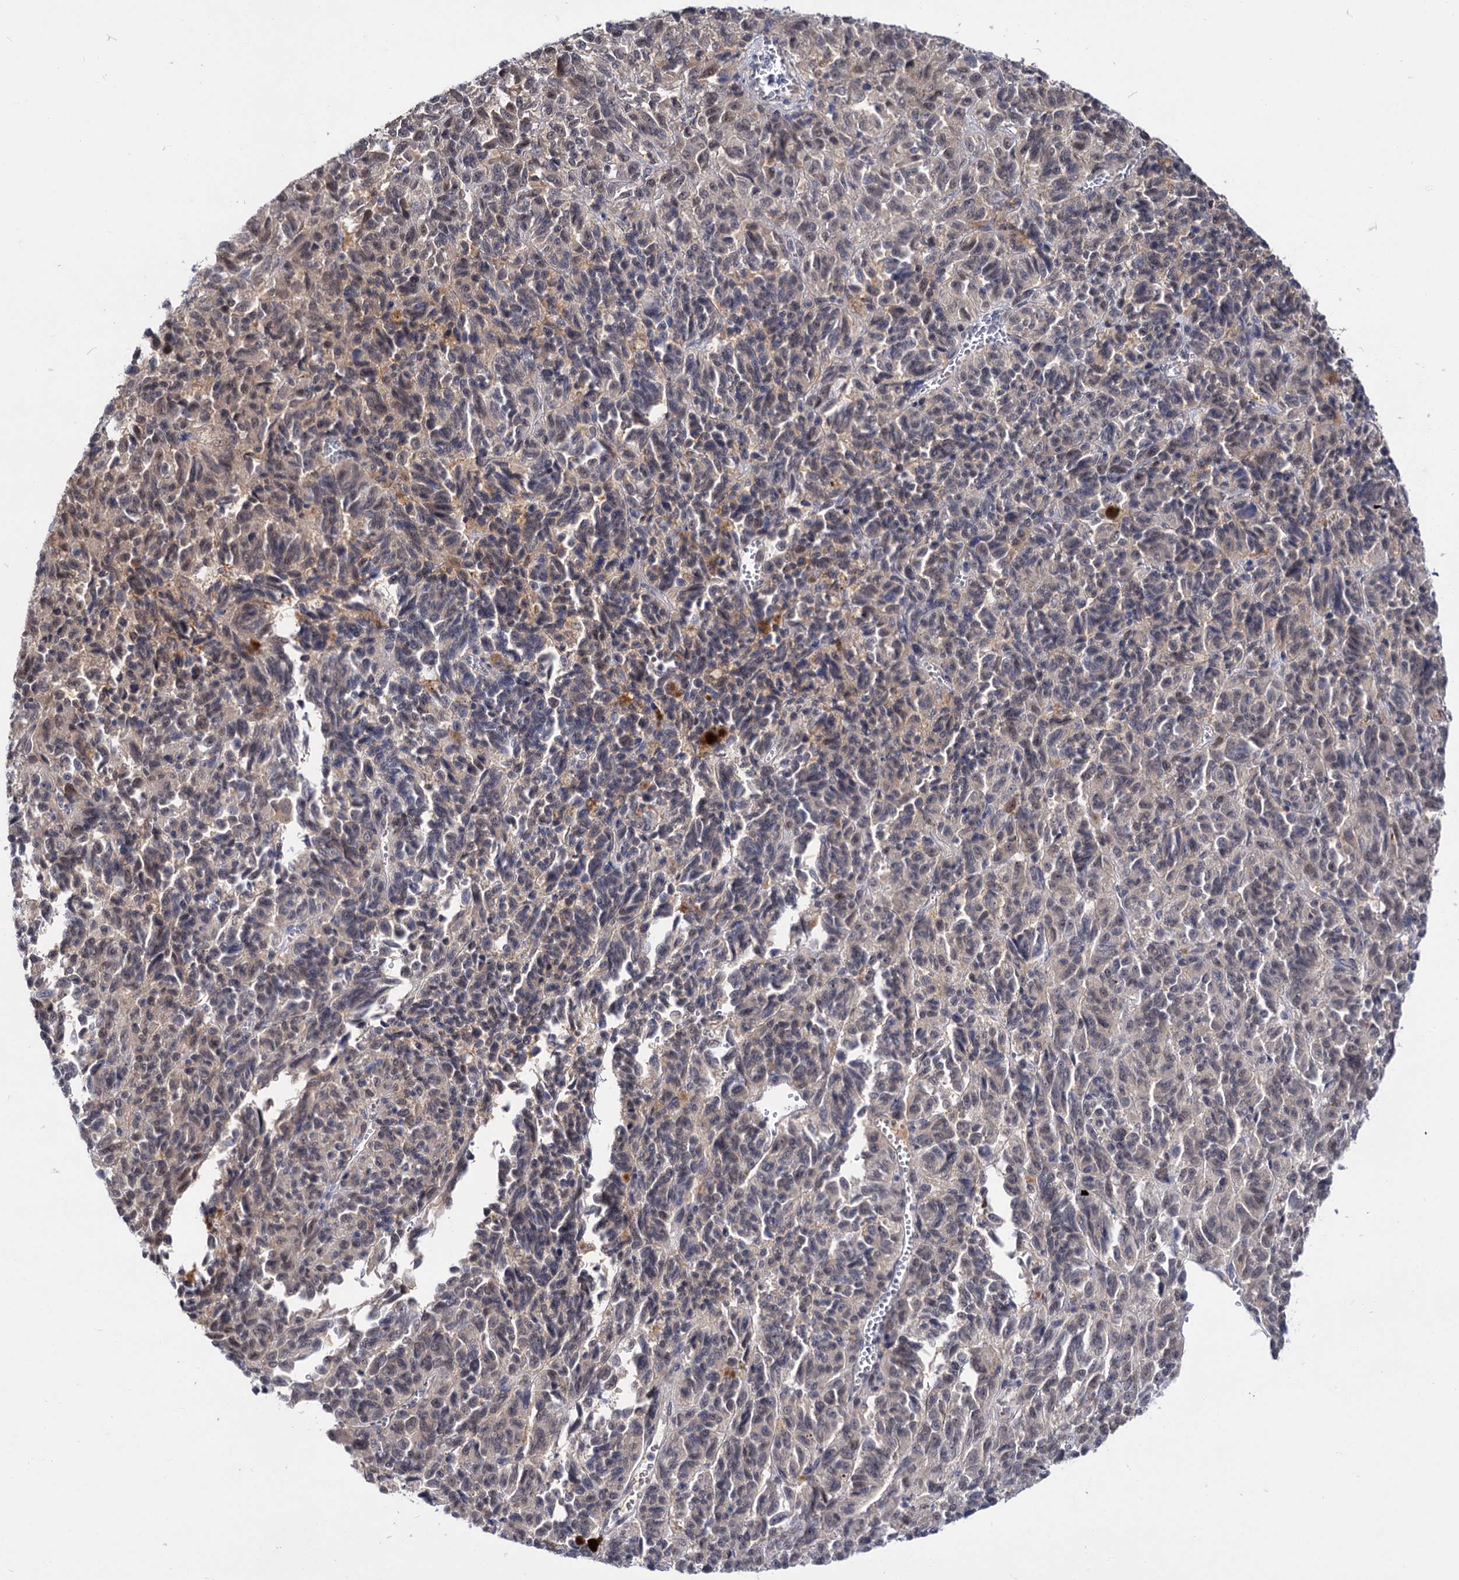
{"staining": {"intensity": "weak", "quantity": "<25%", "location": "nuclear"}, "tissue": "melanoma", "cell_type": "Tumor cells", "image_type": "cancer", "snomed": [{"axis": "morphology", "description": "Malignant melanoma, Metastatic site"}, {"axis": "topography", "description": "Lung"}], "caption": "Human melanoma stained for a protein using immunohistochemistry (IHC) reveals no expression in tumor cells.", "gene": "NEK10", "patient": {"sex": "male", "age": 64}}